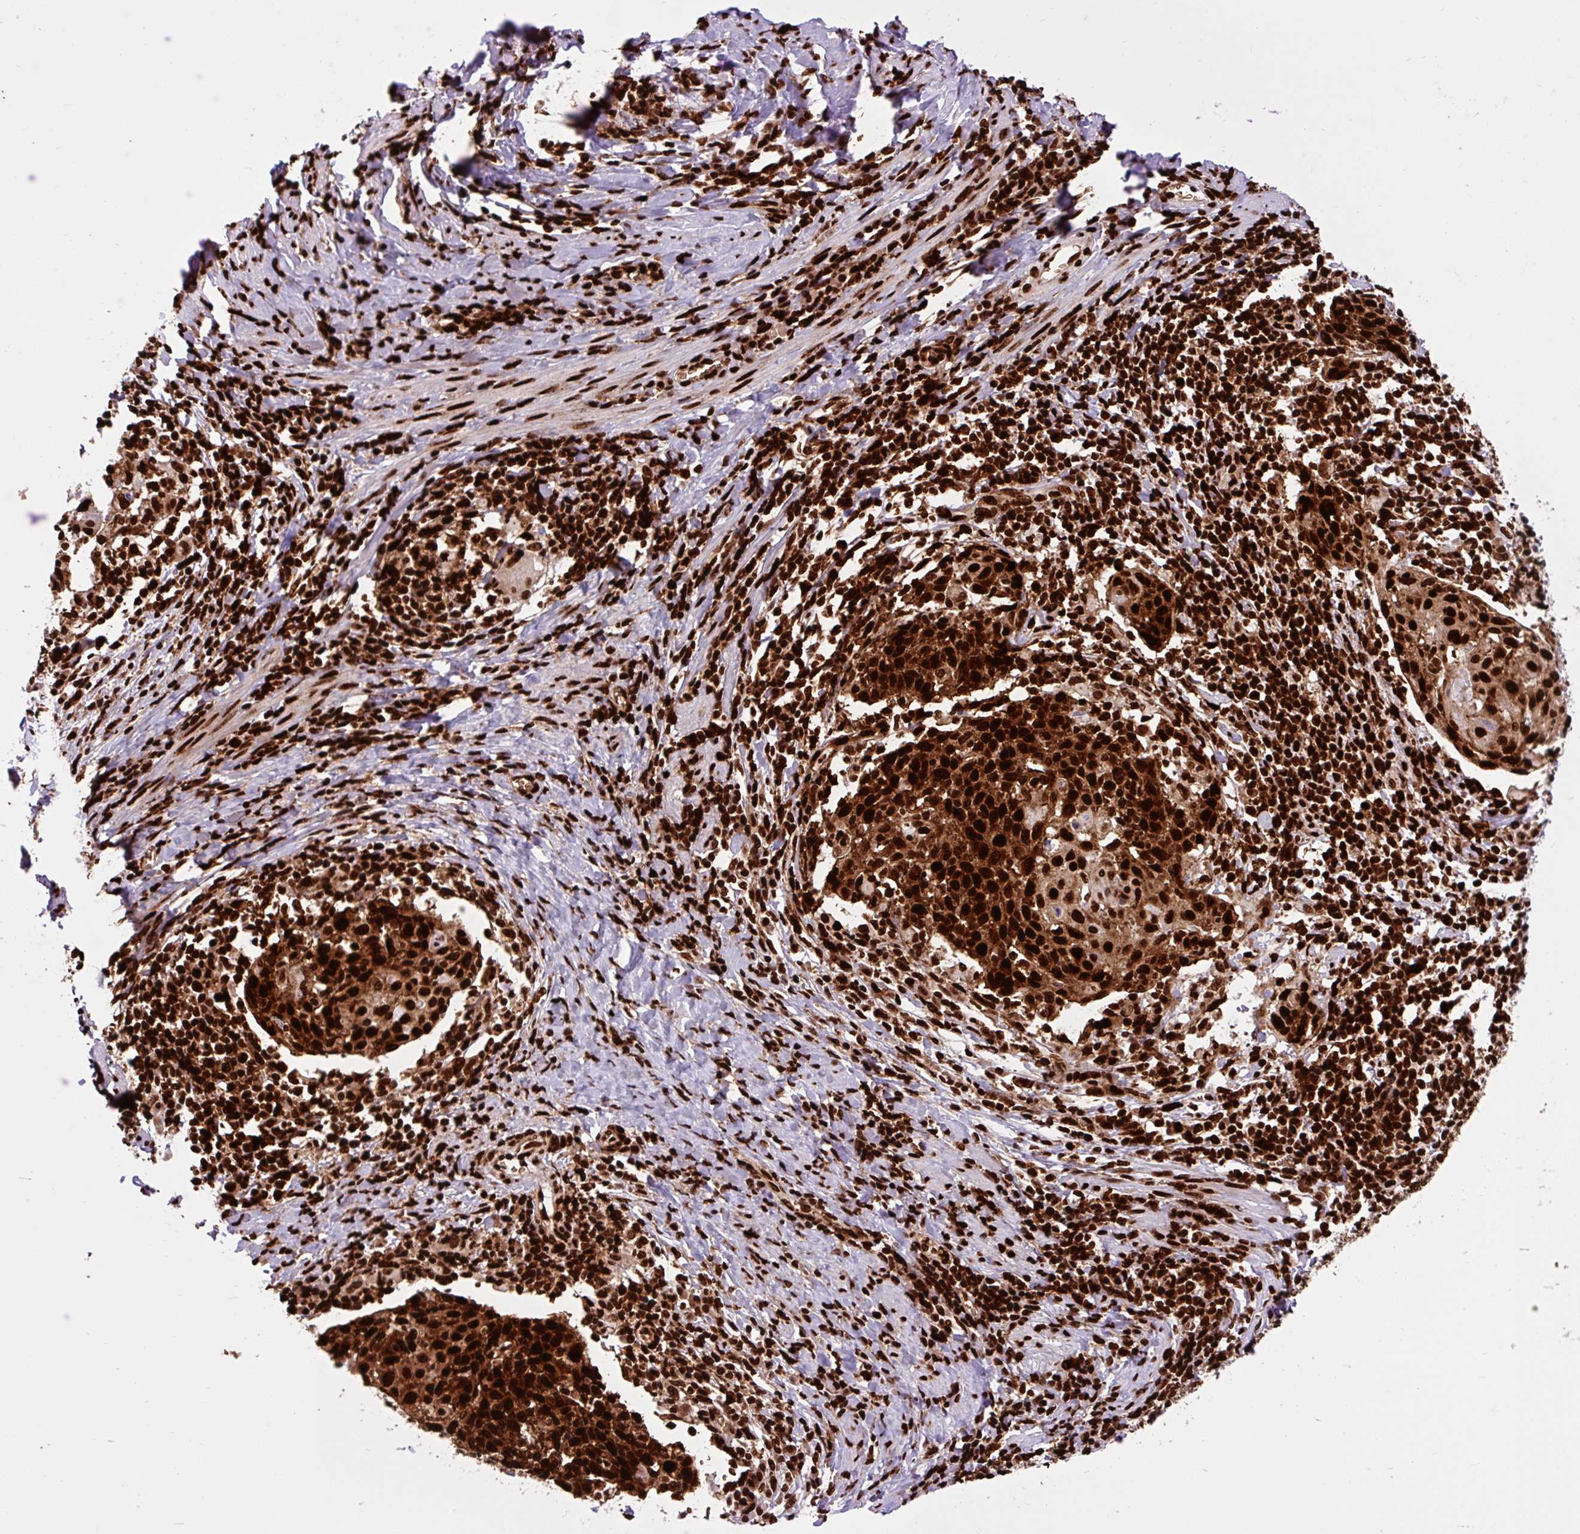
{"staining": {"intensity": "strong", "quantity": ">75%", "location": "nuclear"}, "tissue": "cervical cancer", "cell_type": "Tumor cells", "image_type": "cancer", "snomed": [{"axis": "morphology", "description": "Squamous cell carcinoma, NOS"}, {"axis": "topography", "description": "Cervix"}], "caption": "Immunohistochemistry (DAB (3,3'-diaminobenzidine)) staining of cervical squamous cell carcinoma demonstrates strong nuclear protein staining in about >75% of tumor cells. (brown staining indicates protein expression, while blue staining denotes nuclei).", "gene": "FUS", "patient": {"sex": "female", "age": 52}}